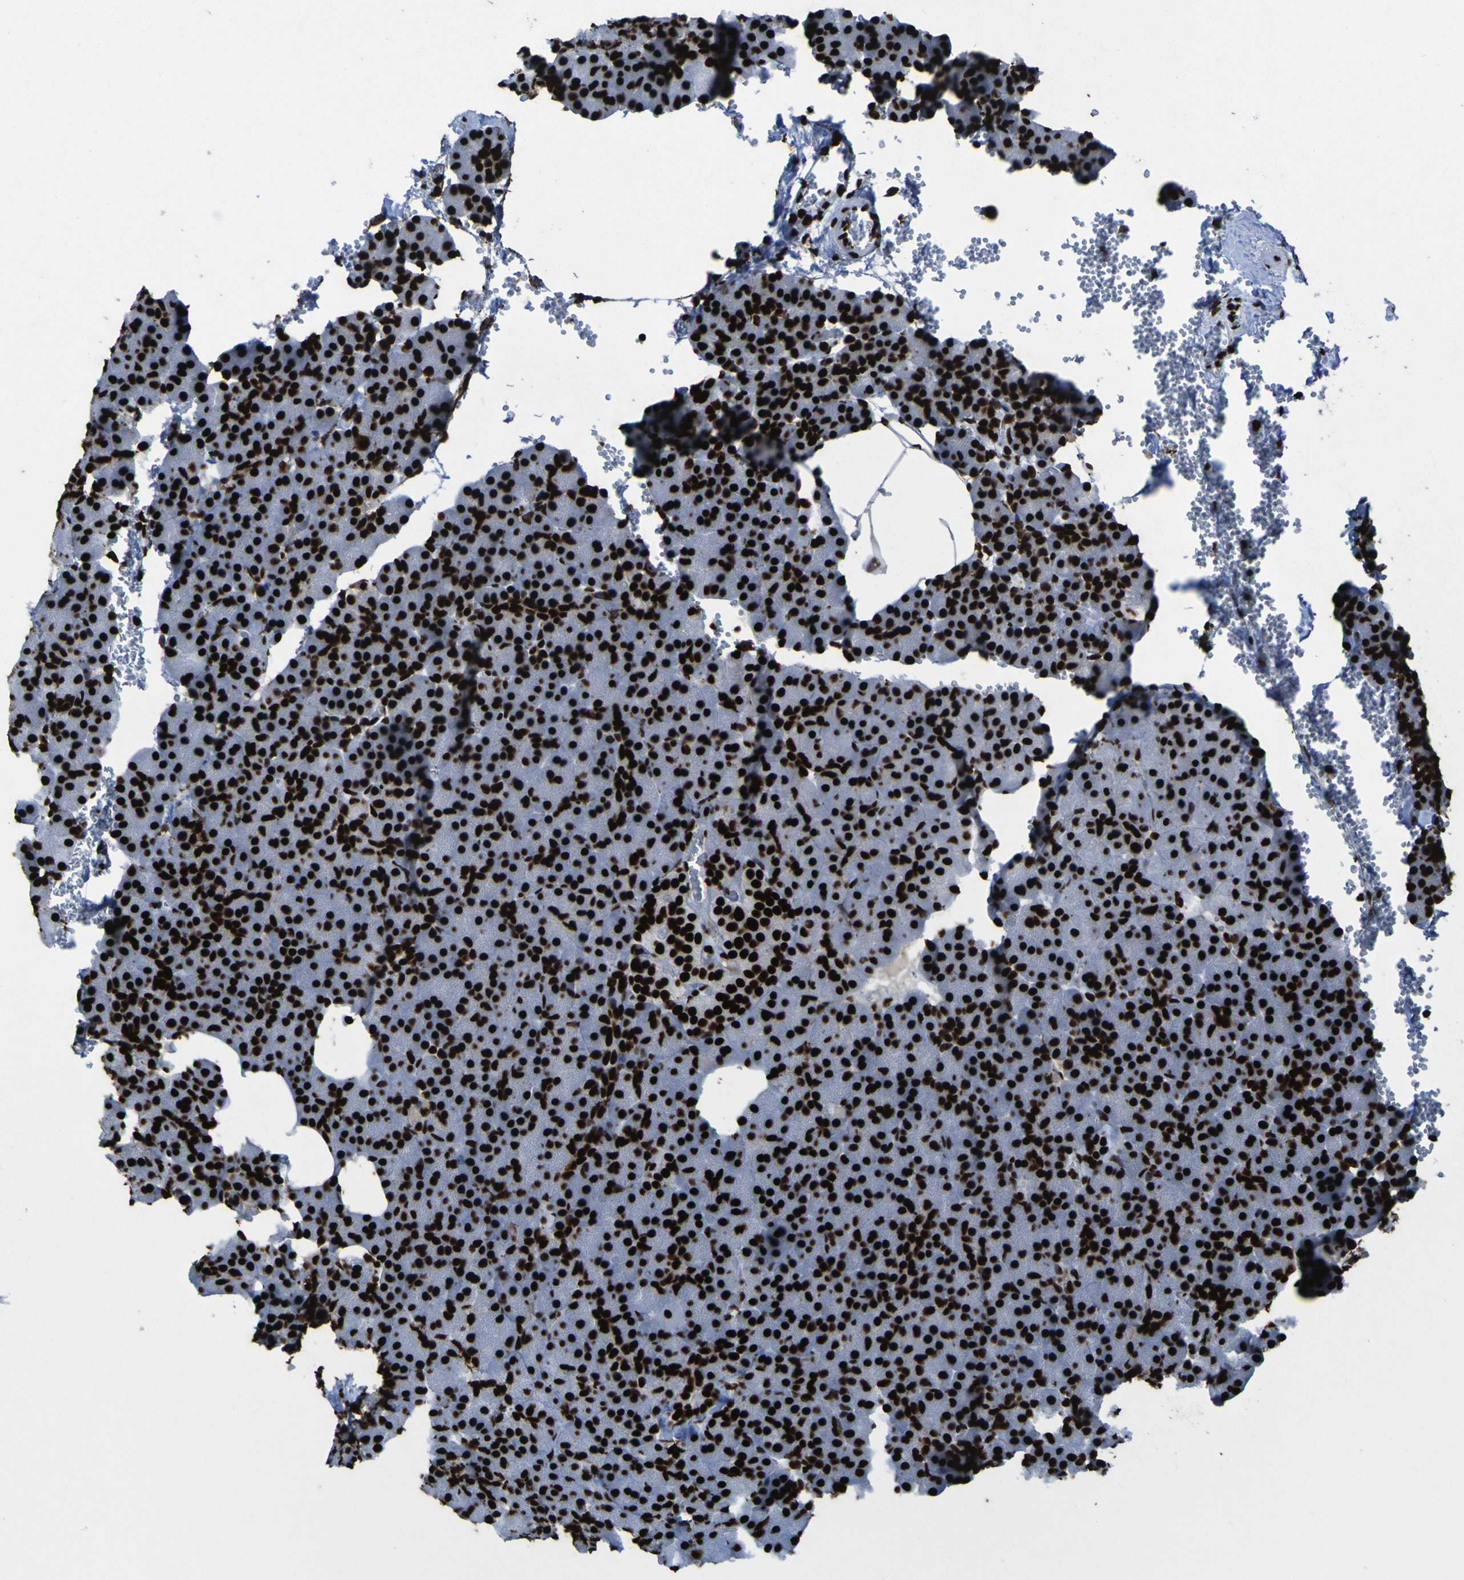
{"staining": {"intensity": "strong", "quantity": ">75%", "location": "nuclear"}, "tissue": "pancreas", "cell_type": "Exocrine glandular cells", "image_type": "normal", "snomed": [{"axis": "morphology", "description": "Normal tissue, NOS"}, {"axis": "topography", "description": "Pancreas"}], "caption": "Immunohistochemical staining of unremarkable human pancreas displays strong nuclear protein positivity in approximately >75% of exocrine glandular cells.", "gene": "NPM1", "patient": {"sex": "female", "age": 35}}